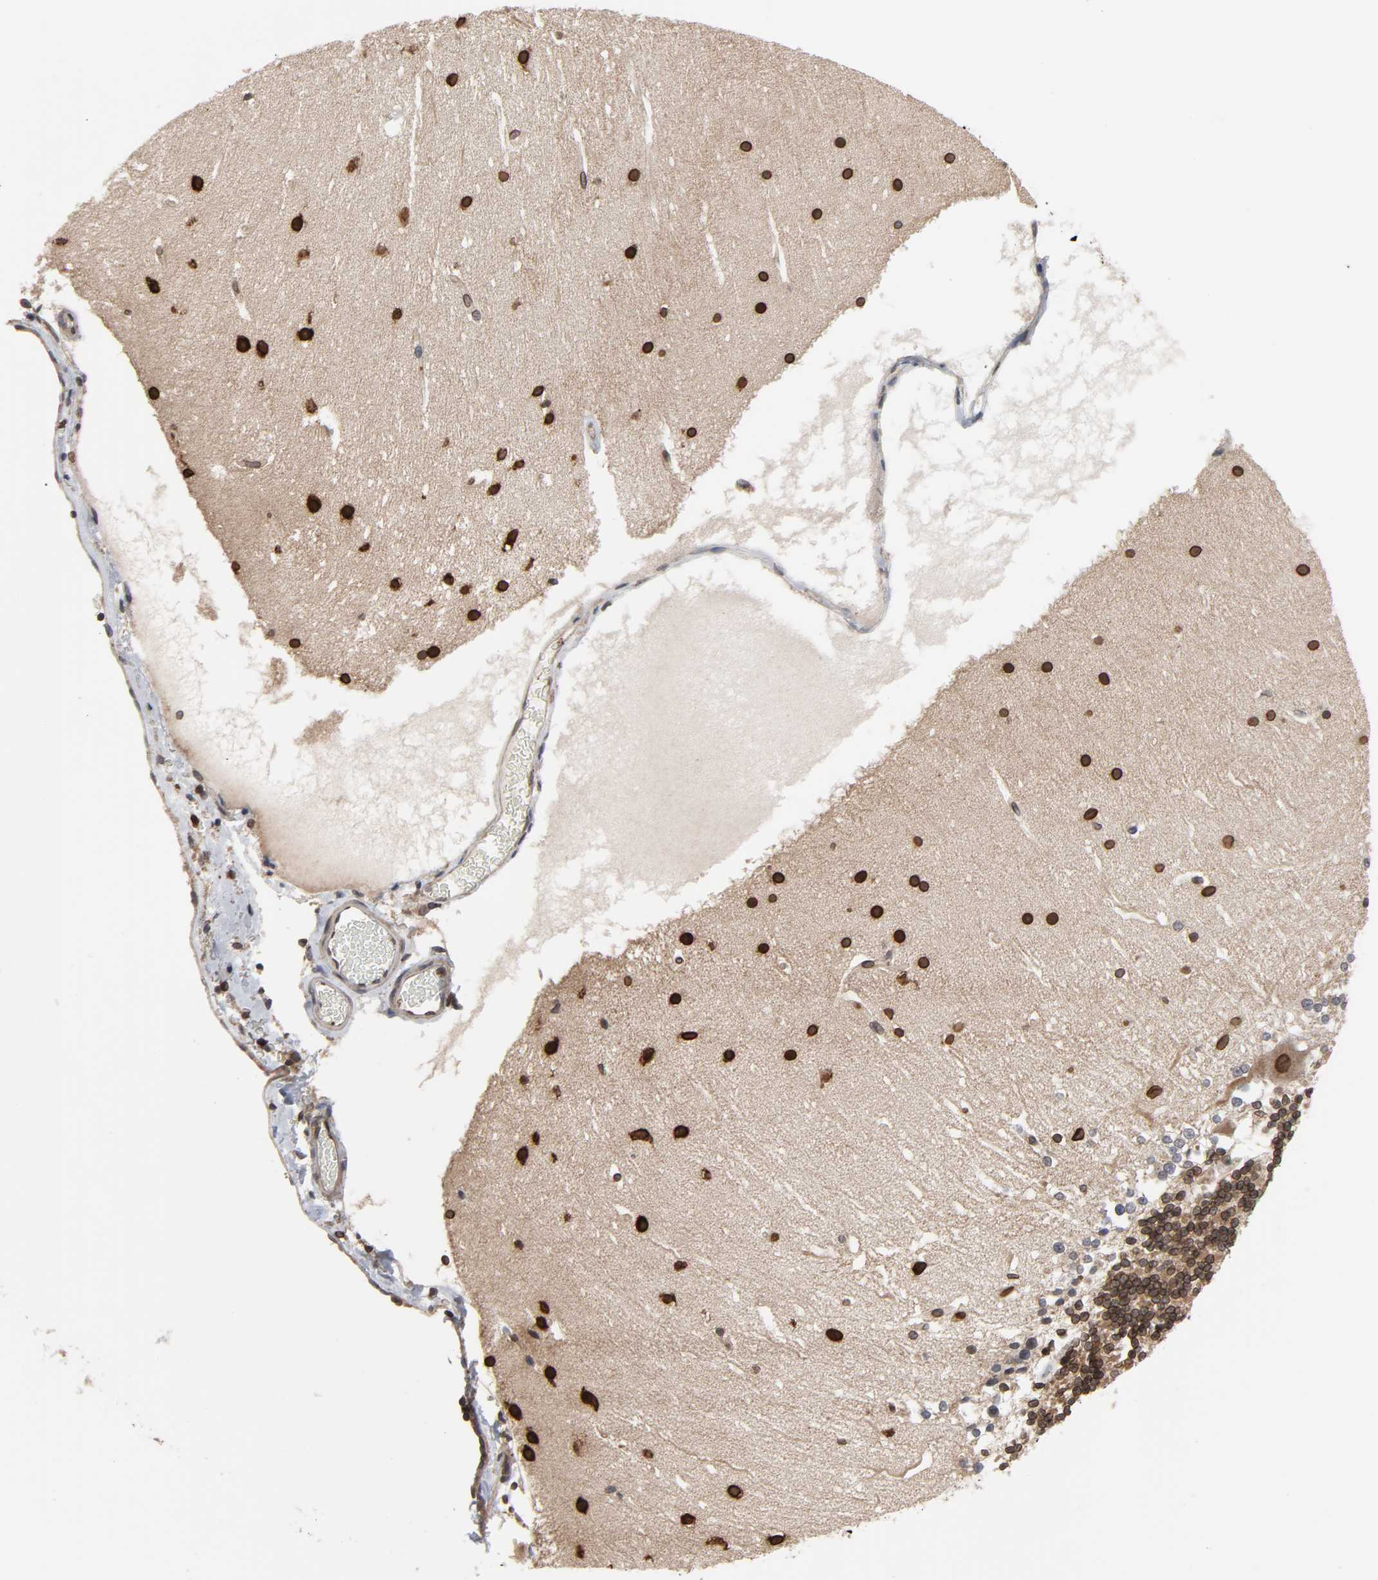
{"staining": {"intensity": "strong", "quantity": ">75%", "location": "cytoplasmic/membranous,nuclear"}, "tissue": "cerebellum", "cell_type": "Cells in granular layer", "image_type": "normal", "snomed": [{"axis": "morphology", "description": "Normal tissue, NOS"}, {"axis": "topography", "description": "Cerebellum"}], "caption": "The immunohistochemical stain labels strong cytoplasmic/membranous,nuclear expression in cells in granular layer of unremarkable cerebellum.", "gene": "CCDC175", "patient": {"sex": "female", "age": 19}}